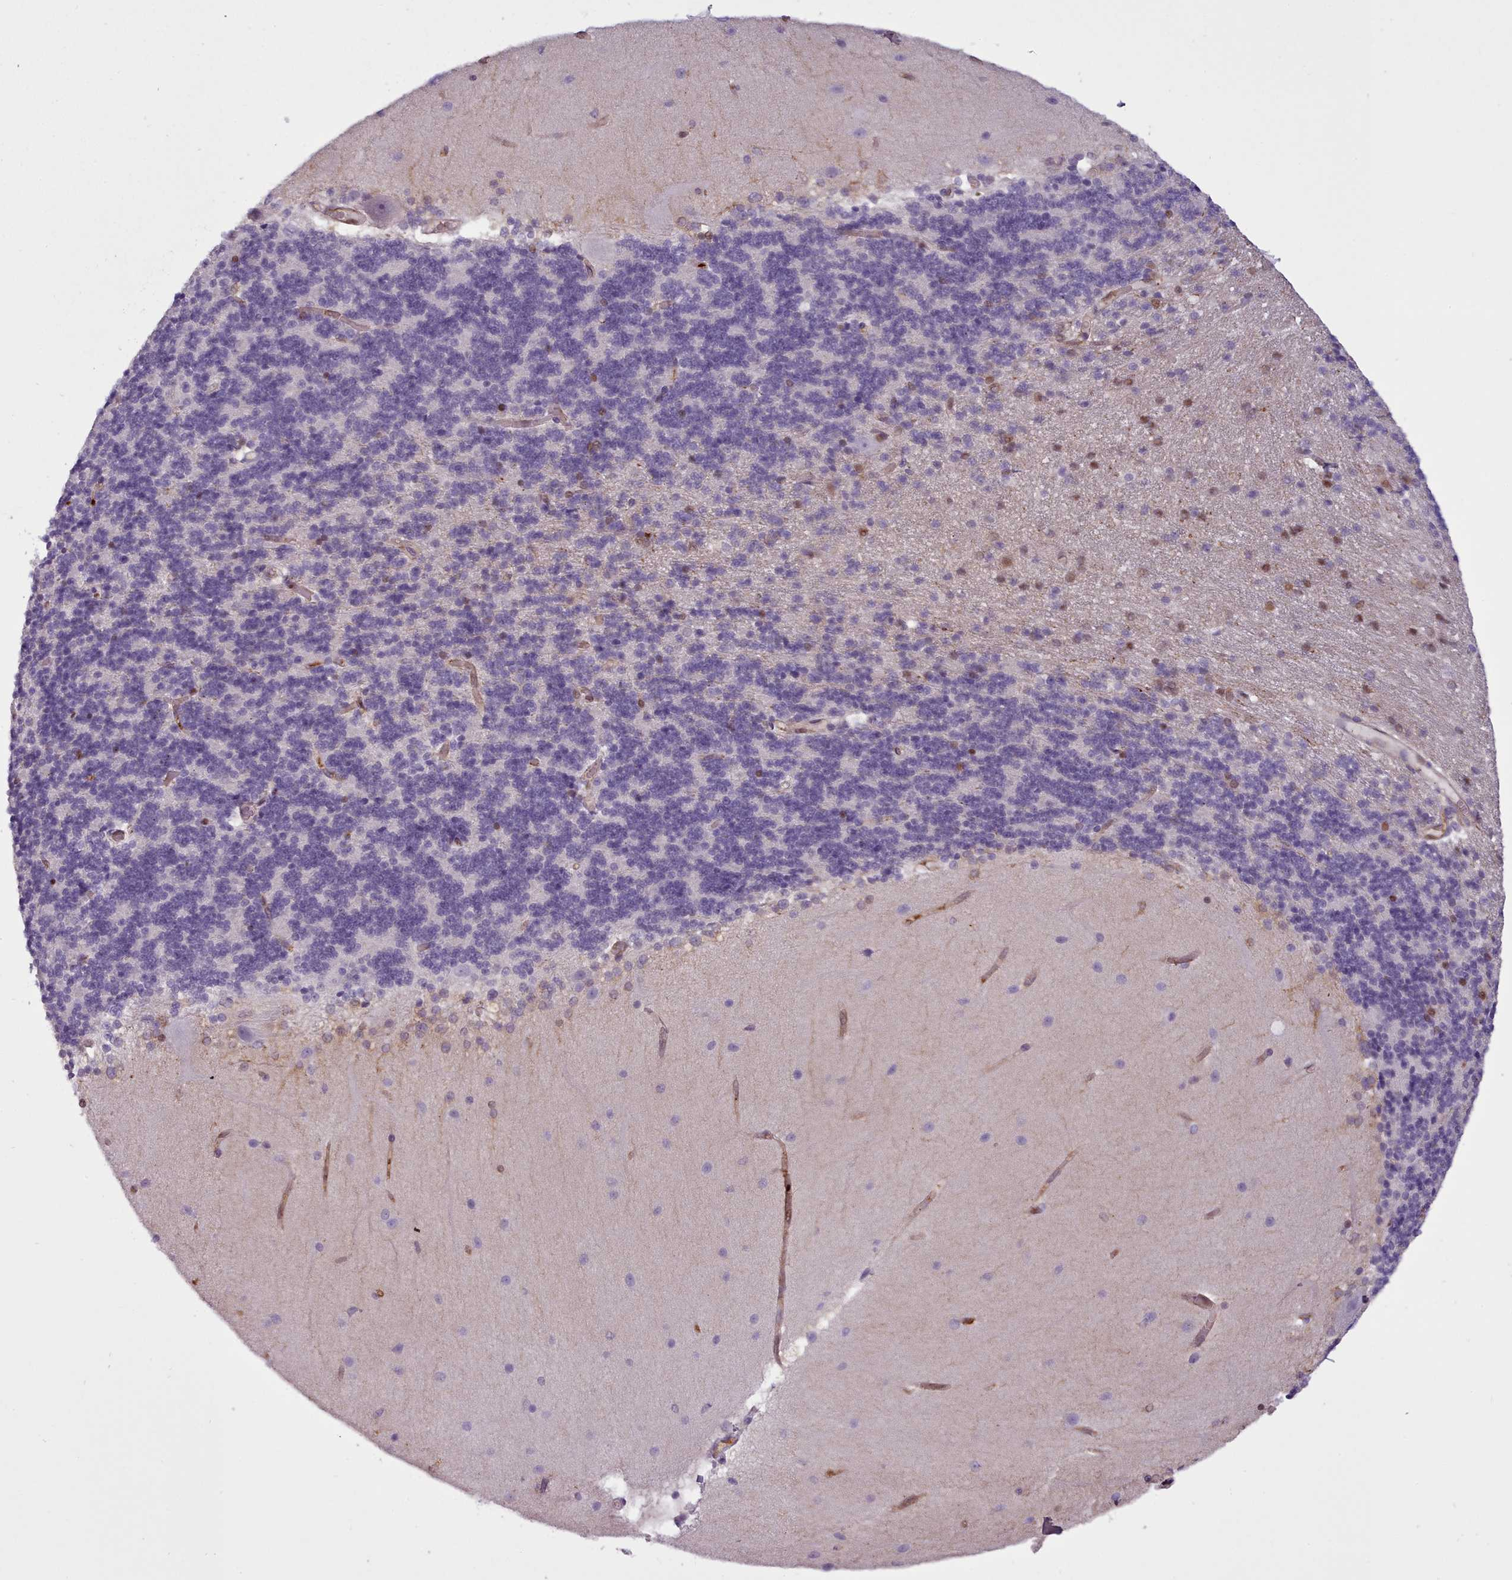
{"staining": {"intensity": "negative", "quantity": "none", "location": "none"}, "tissue": "cerebellum", "cell_type": "Cells in granular layer", "image_type": "normal", "snomed": [{"axis": "morphology", "description": "Normal tissue, NOS"}, {"axis": "topography", "description": "Cerebellum"}], "caption": "Immunohistochemistry (IHC) histopathology image of normal cerebellum: human cerebellum stained with DAB demonstrates no significant protein expression in cells in granular layer. Nuclei are stained in blue.", "gene": "NDST2", "patient": {"sex": "female", "age": 54}}